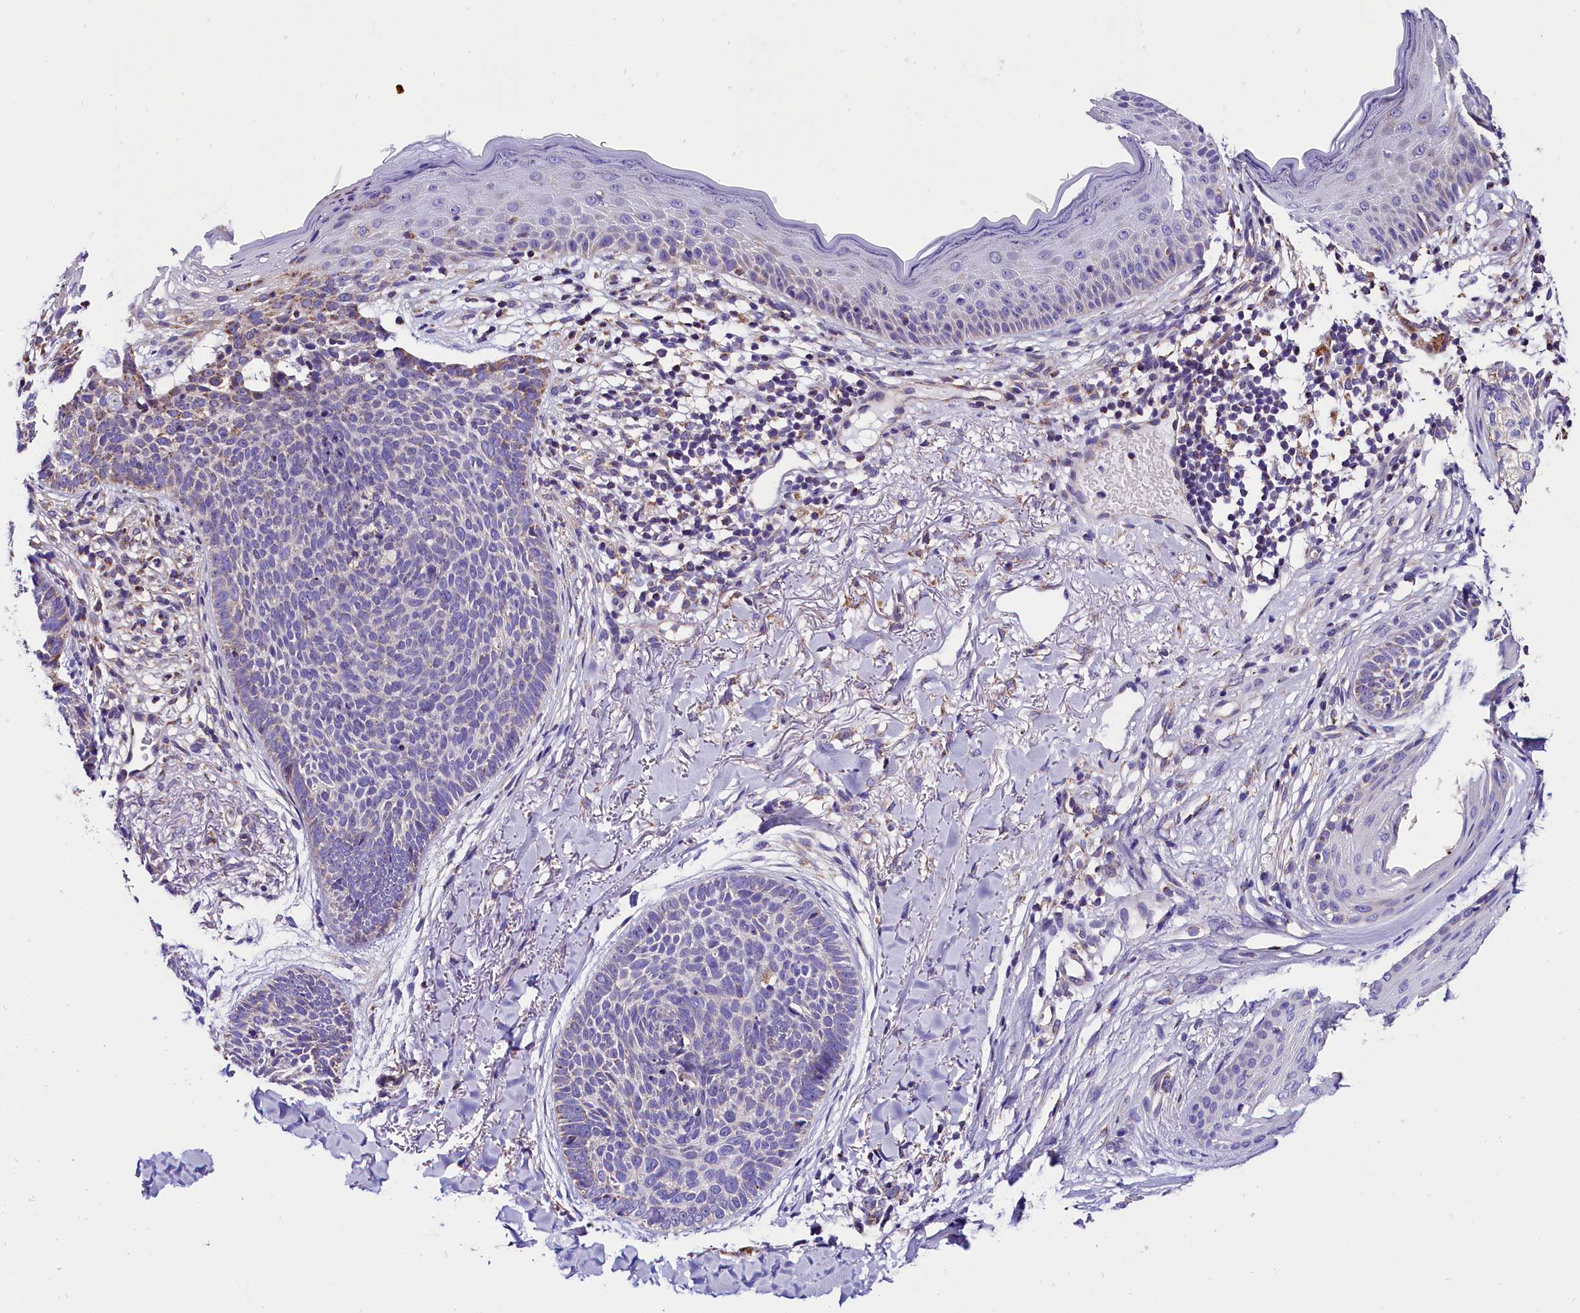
{"staining": {"intensity": "weak", "quantity": "<25%", "location": "cytoplasmic/membranous"}, "tissue": "skin cancer", "cell_type": "Tumor cells", "image_type": "cancer", "snomed": [{"axis": "morphology", "description": "Basal cell carcinoma"}, {"axis": "topography", "description": "Skin"}], "caption": "A high-resolution photomicrograph shows immunohistochemistry (IHC) staining of skin cancer (basal cell carcinoma), which demonstrates no significant staining in tumor cells.", "gene": "ACAA2", "patient": {"sex": "female", "age": 70}}